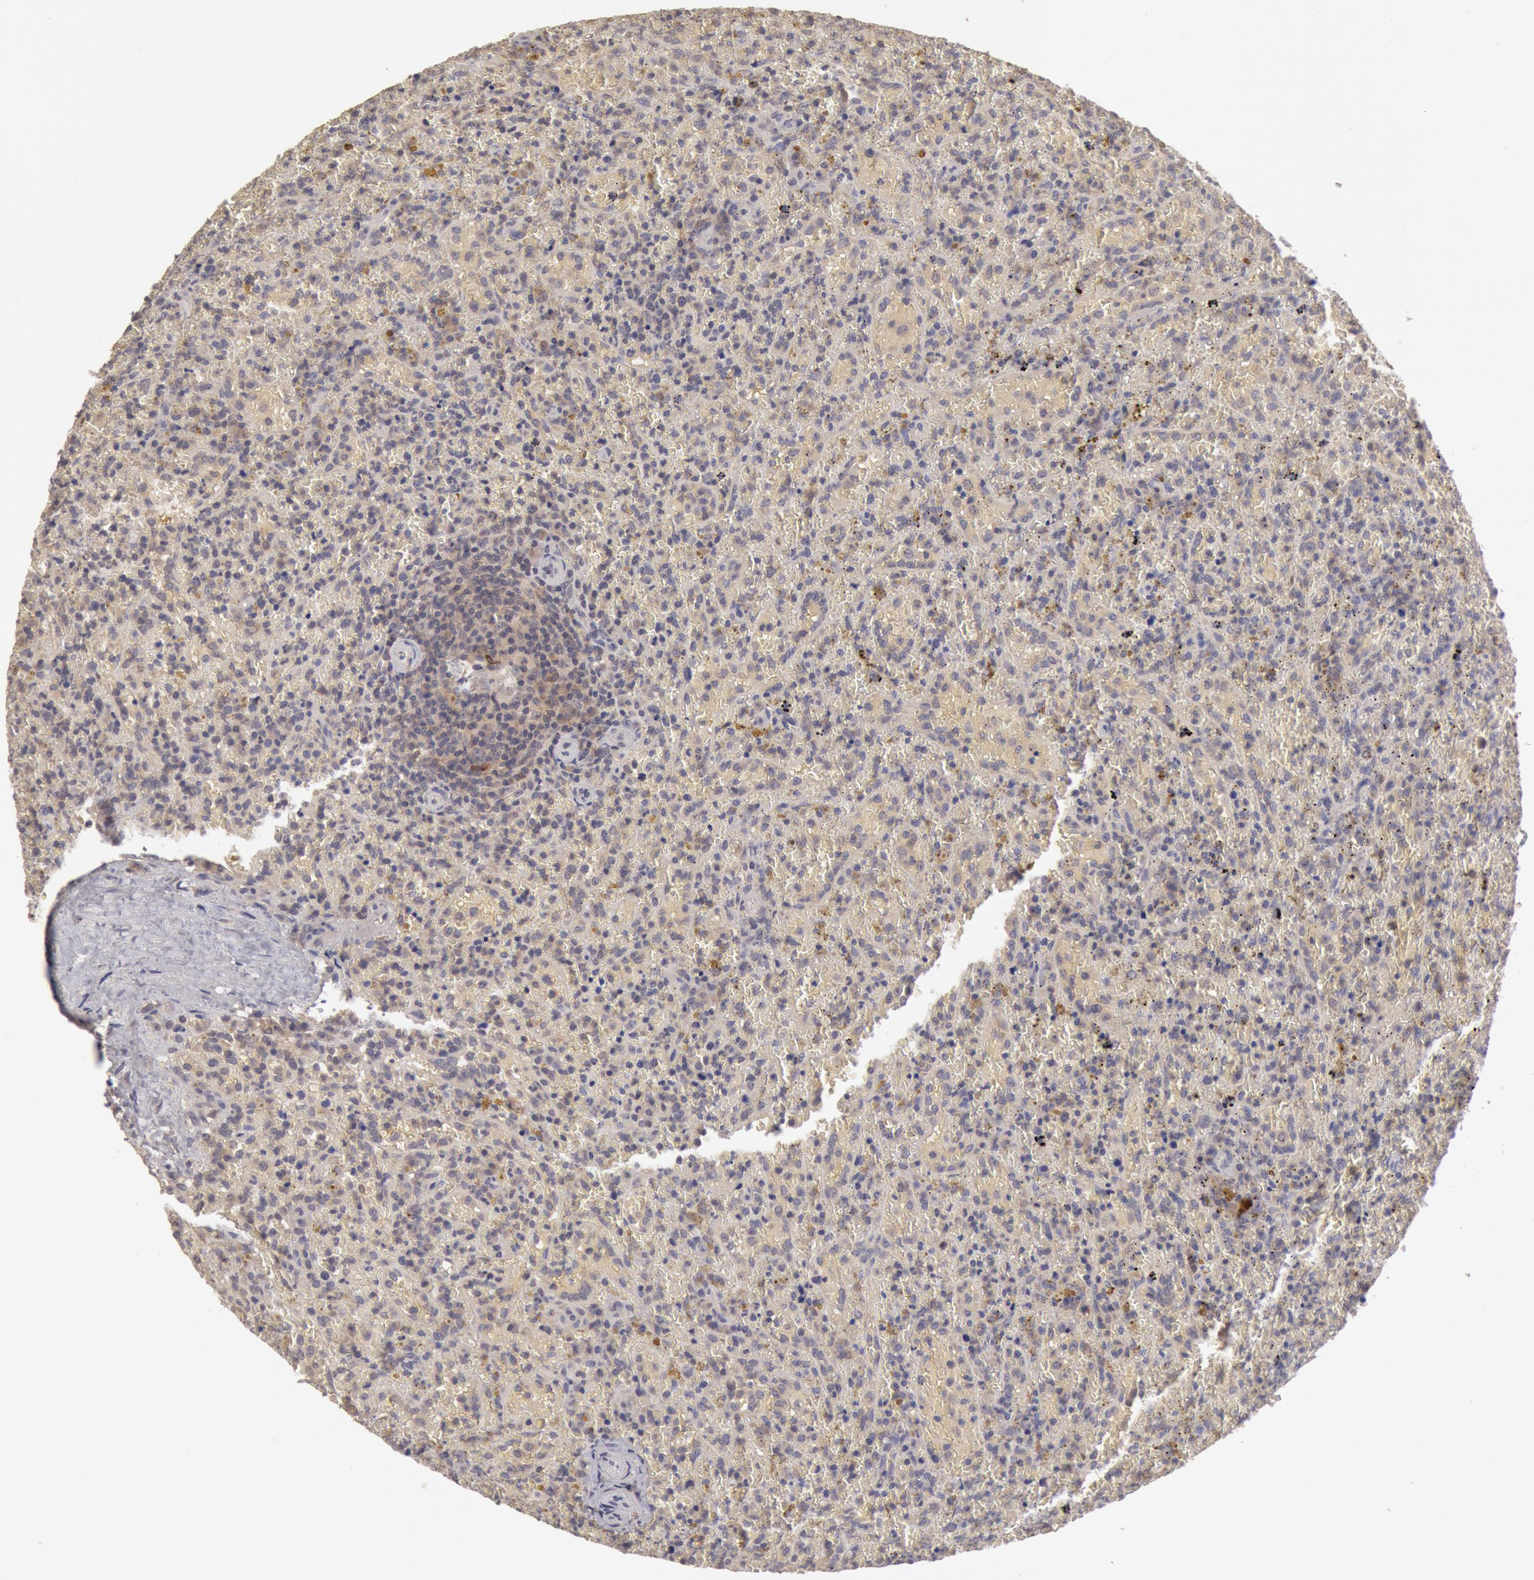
{"staining": {"intensity": "negative", "quantity": "none", "location": "none"}, "tissue": "lymphoma", "cell_type": "Tumor cells", "image_type": "cancer", "snomed": [{"axis": "morphology", "description": "Malignant lymphoma, non-Hodgkin's type, High grade"}, {"axis": "topography", "description": "Spleen"}, {"axis": "topography", "description": "Lymph node"}], "caption": "Immunohistochemistry (IHC) histopathology image of human lymphoma stained for a protein (brown), which demonstrates no expression in tumor cells. (Brightfield microscopy of DAB (3,3'-diaminobenzidine) IHC at high magnification).", "gene": "ZFP36L1", "patient": {"sex": "female", "age": 70}}